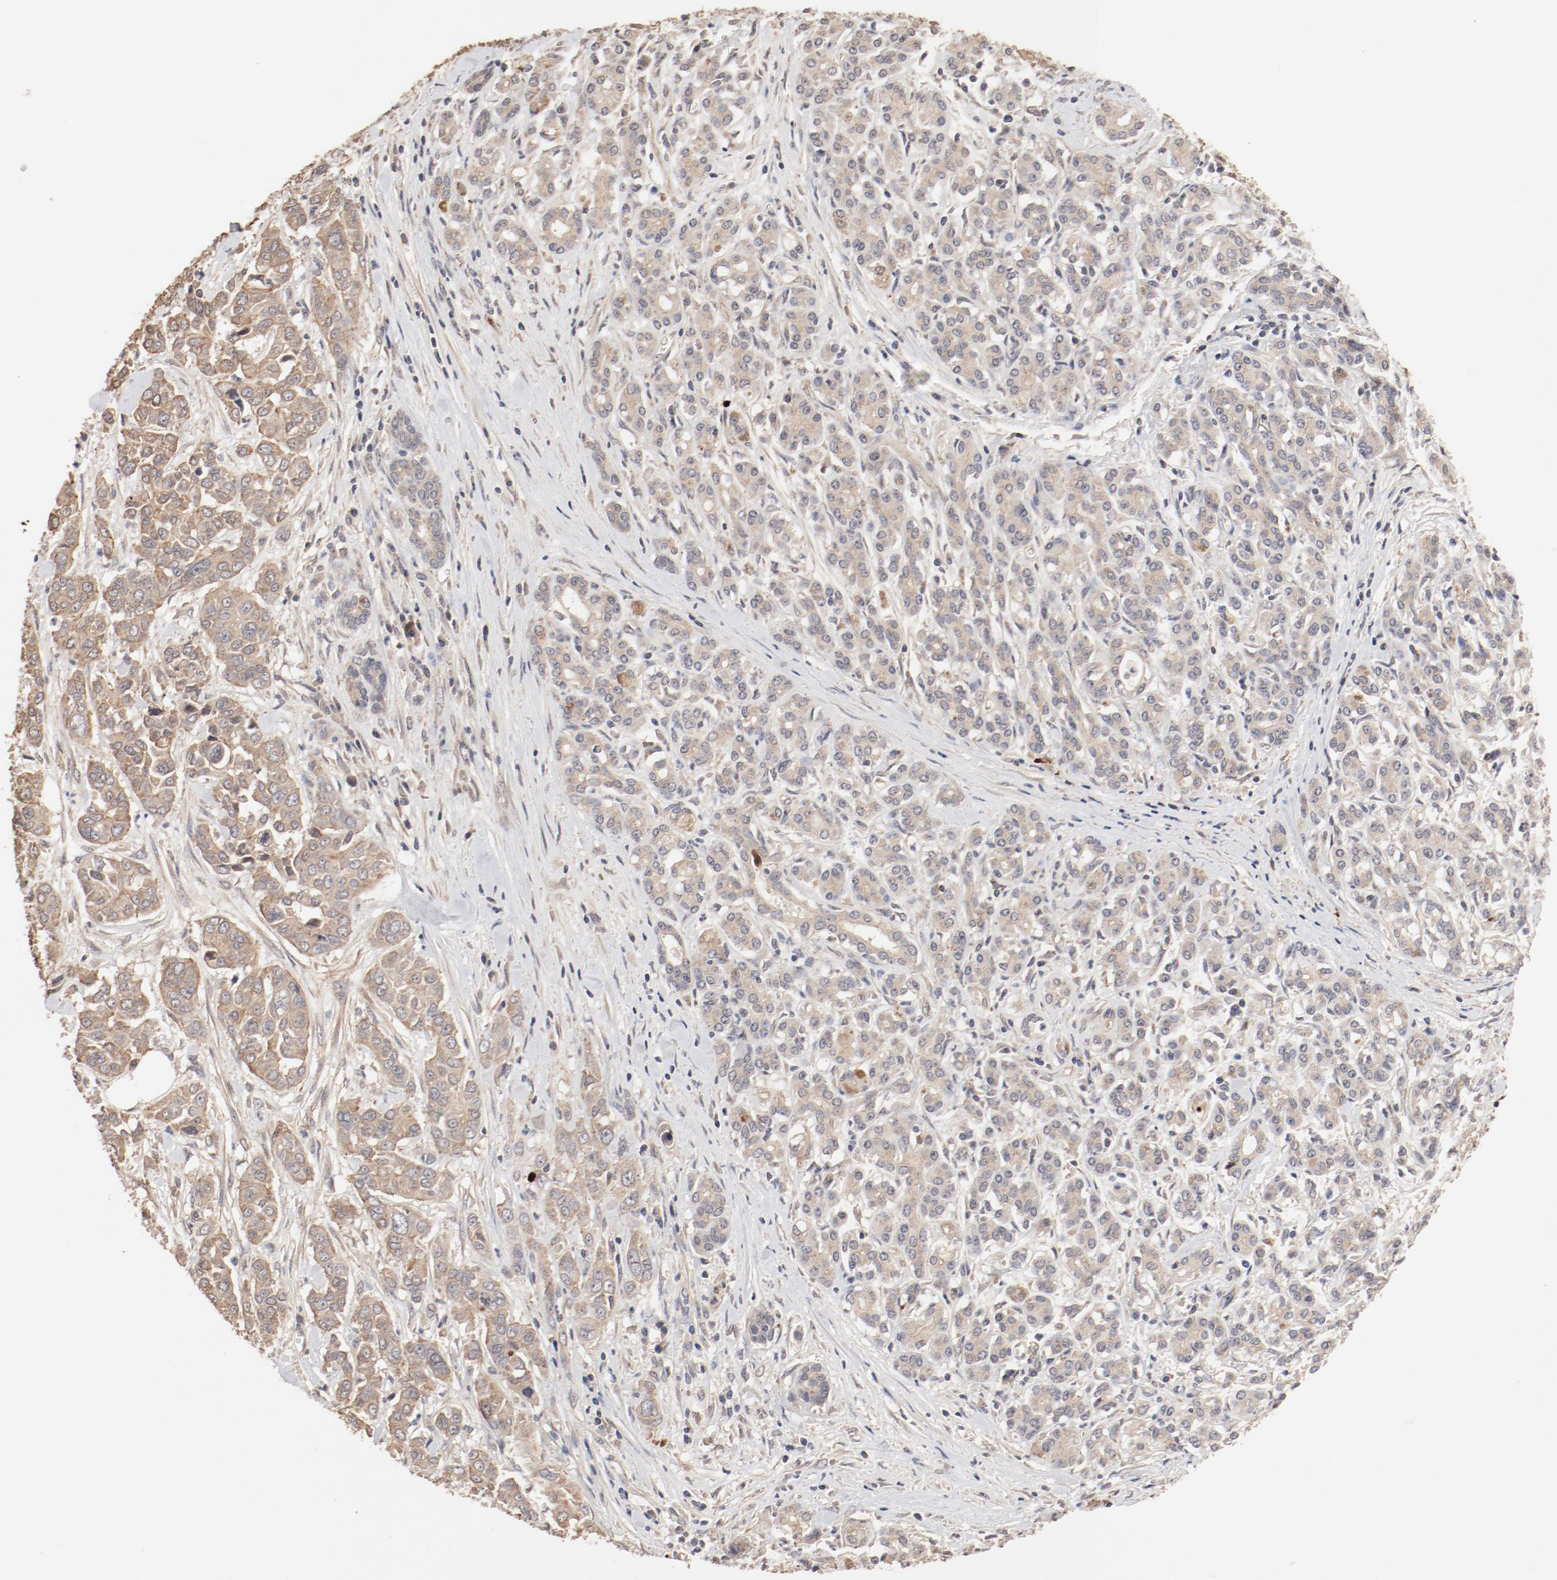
{"staining": {"intensity": "moderate", "quantity": ">75%", "location": "cytoplasmic/membranous"}, "tissue": "pancreatic cancer", "cell_type": "Tumor cells", "image_type": "cancer", "snomed": [{"axis": "morphology", "description": "Adenocarcinoma, NOS"}, {"axis": "topography", "description": "Pancreas"}], "caption": "Immunohistochemistry of human adenocarcinoma (pancreatic) exhibits medium levels of moderate cytoplasmic/membranous expression in about >75% of tumor cells.", "gene": "IL3RA", "patient": {"sex": "female", "age": 52}}